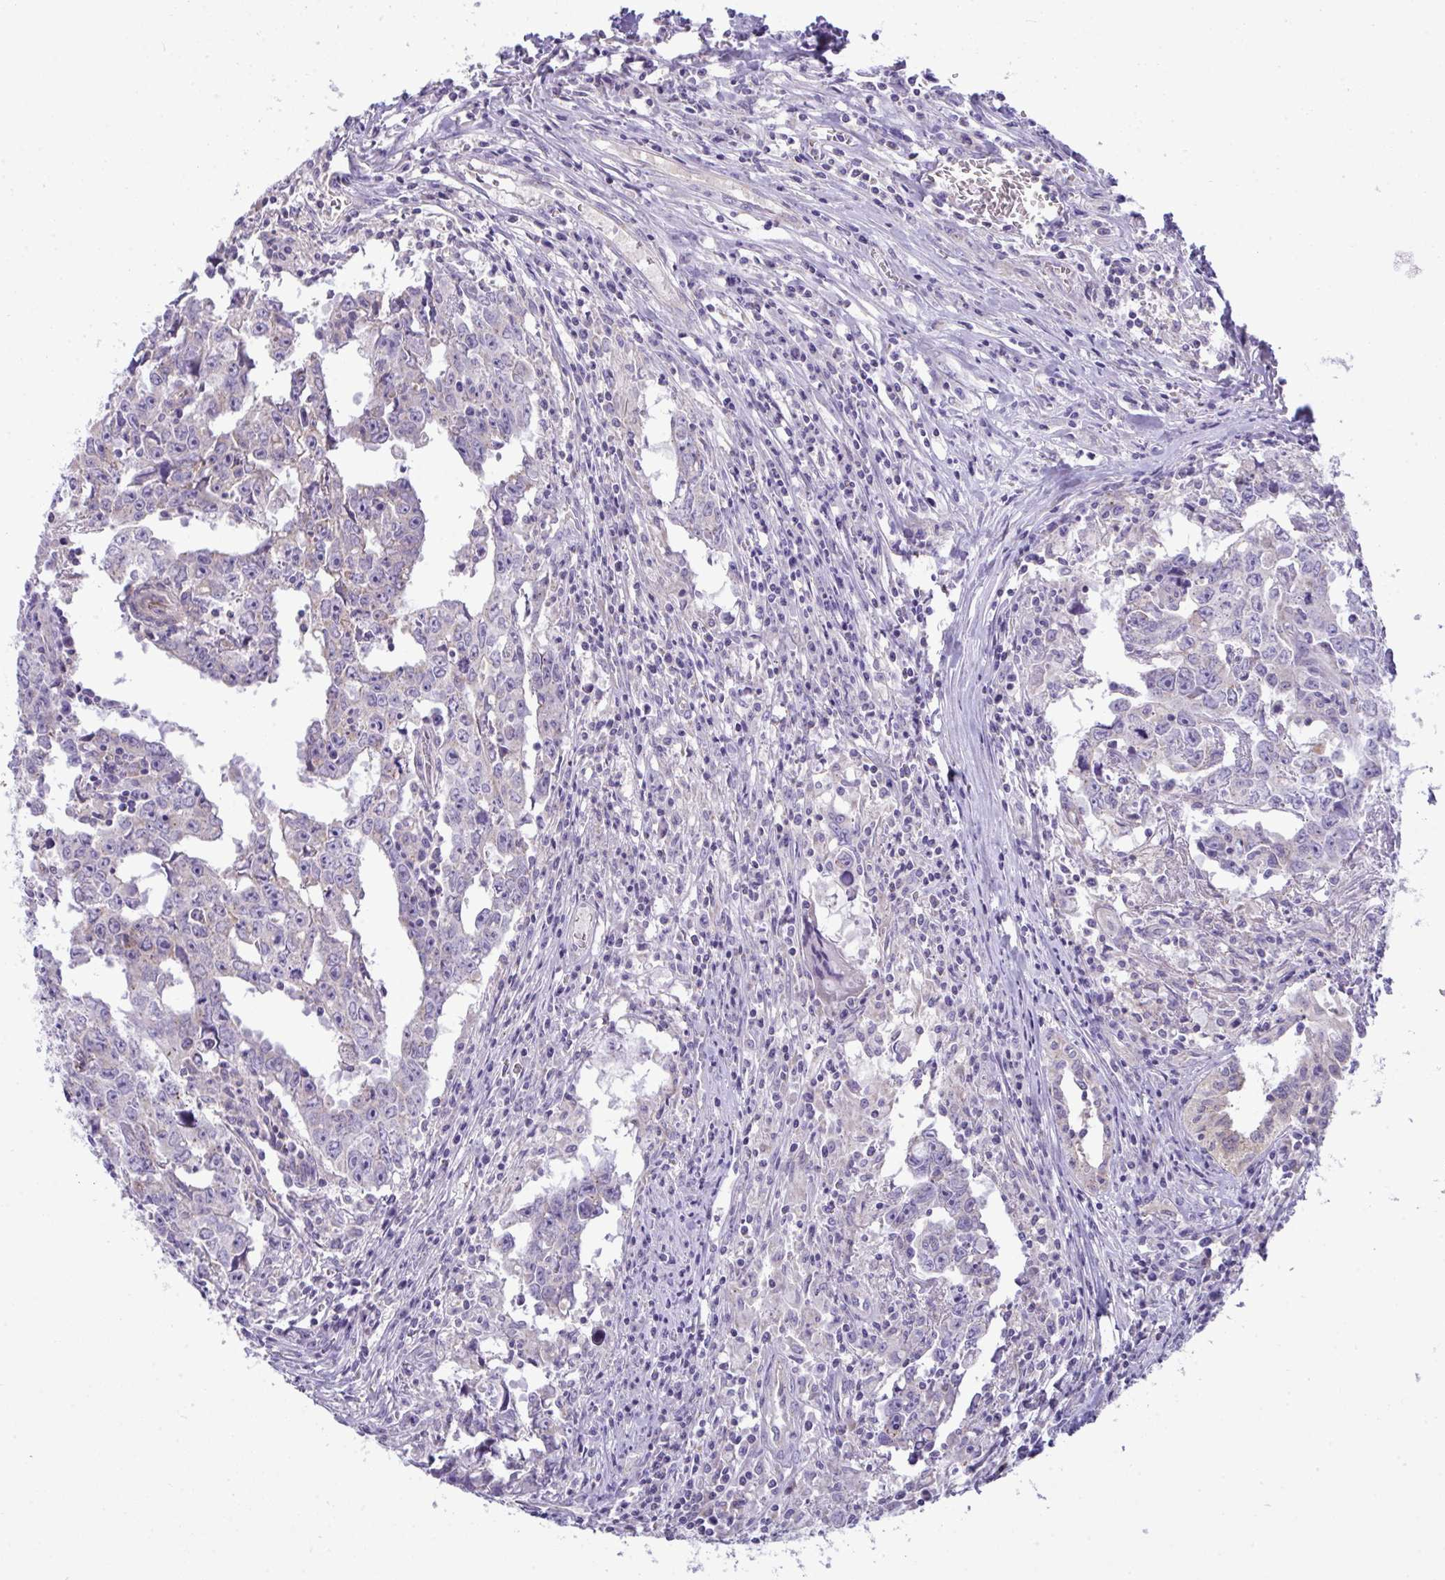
{"staining": {"intensity": "negative", "quantity": "none", "location": "none"}, "tissue": "testis cancer", "cell_type": "Tumor cells", "image_type": "cancer", "snomed": [{"axis": "morphology", "description": "Carcinoma, Embryonal, NOS"}, {"axis": "topography", "description": "Testis"}], "caption": "Tumor cells are negative for brown protein staining in testis embryonal carcinoma.", "gene": "PLA2G12B", "patient": {"sex": "male", "age": 22}}